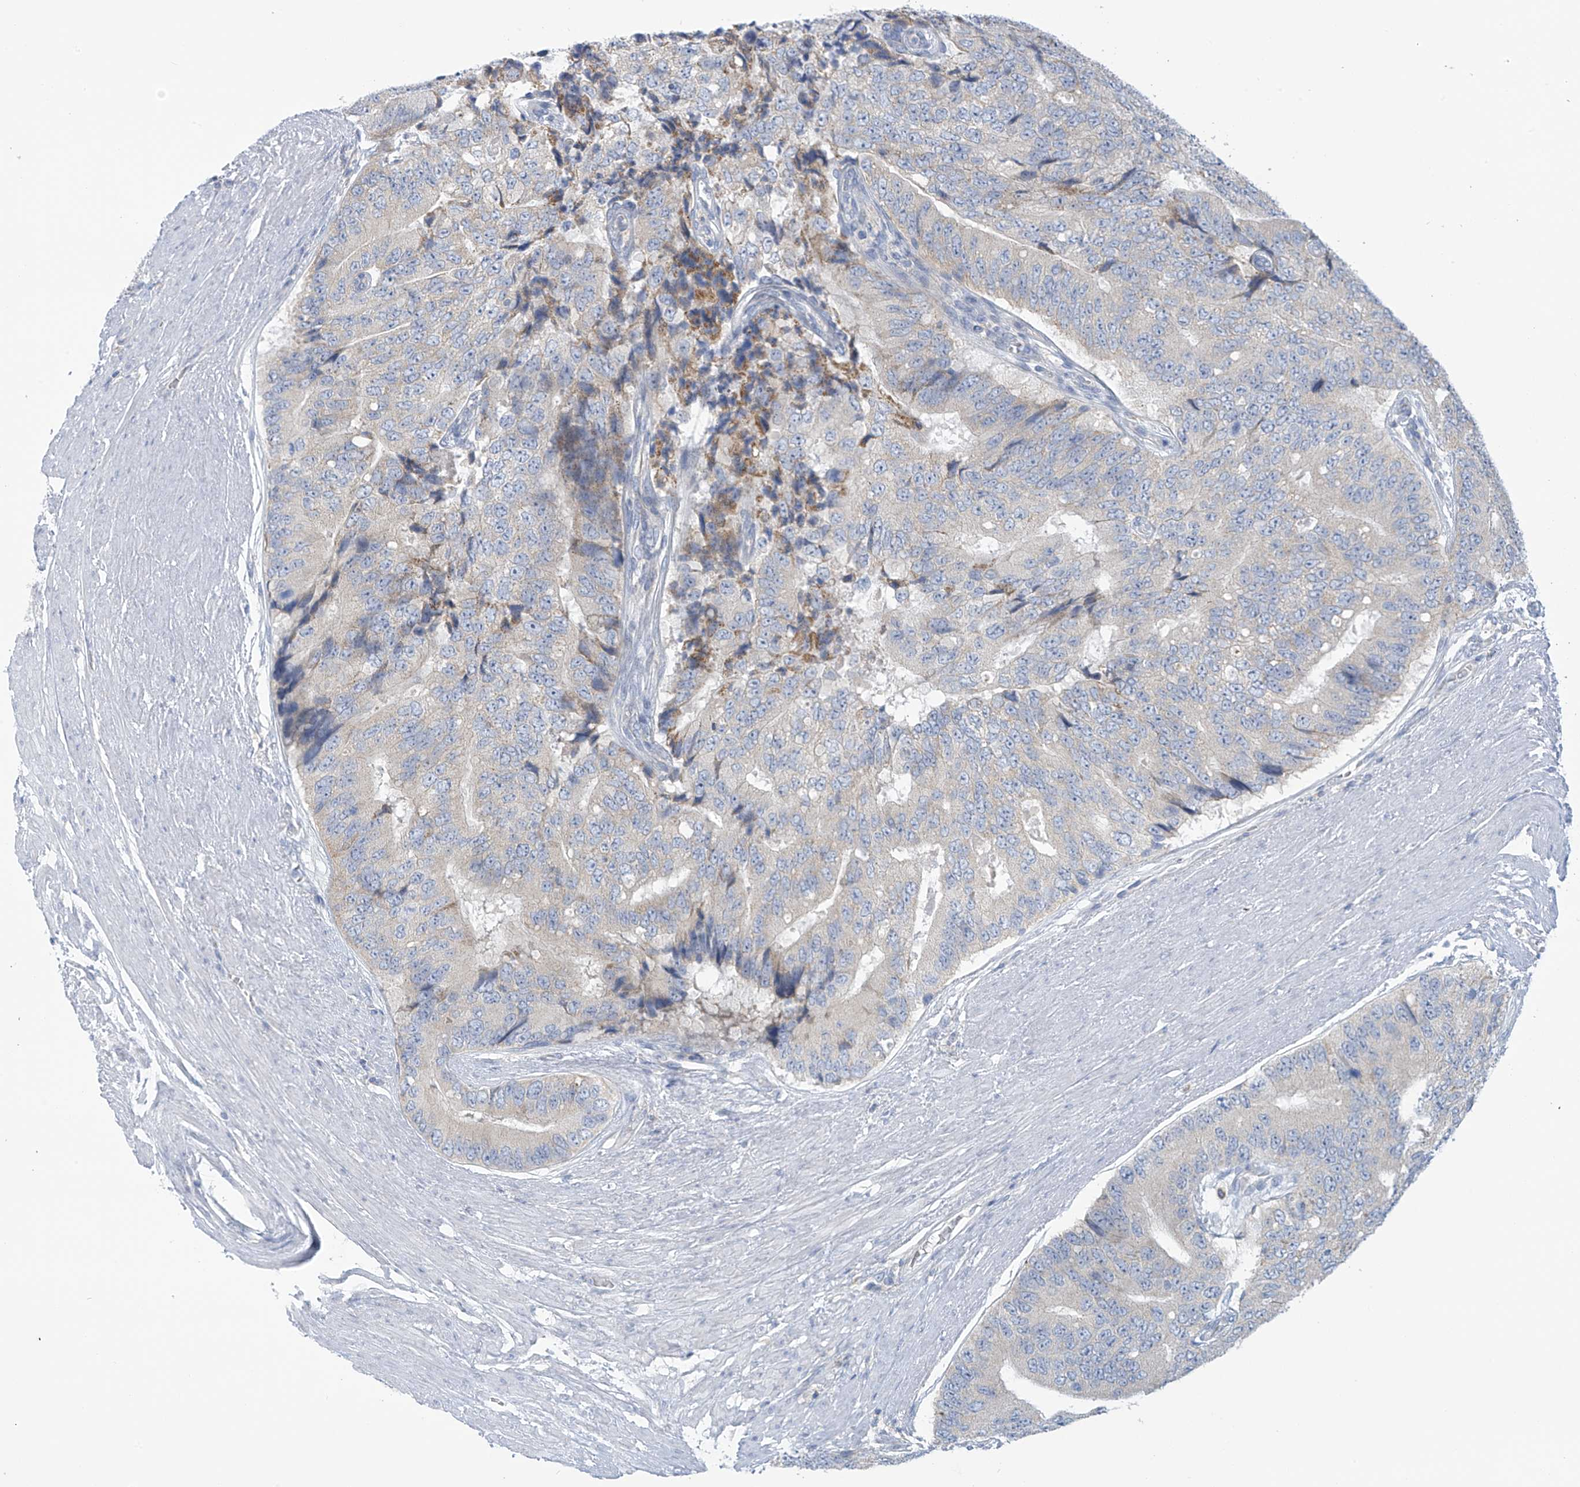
{"staining": {"intensity": "negative", "quantity": "none", "location": "none"}, "tissue": "prostate cancer", "cell_type": "Tumor cells", "image_type": "cancer", "snomed": [{"axis": "morphology", "description": "Adenocarcinoma, High grade"}, {"axis": "topography", "description": "Prostate"}], "caption": "Tumor cells are negative for protein expression in human prostate cancer.", "gene": "SLC6A12", "patient": {"sex": "male", "age": 70}}